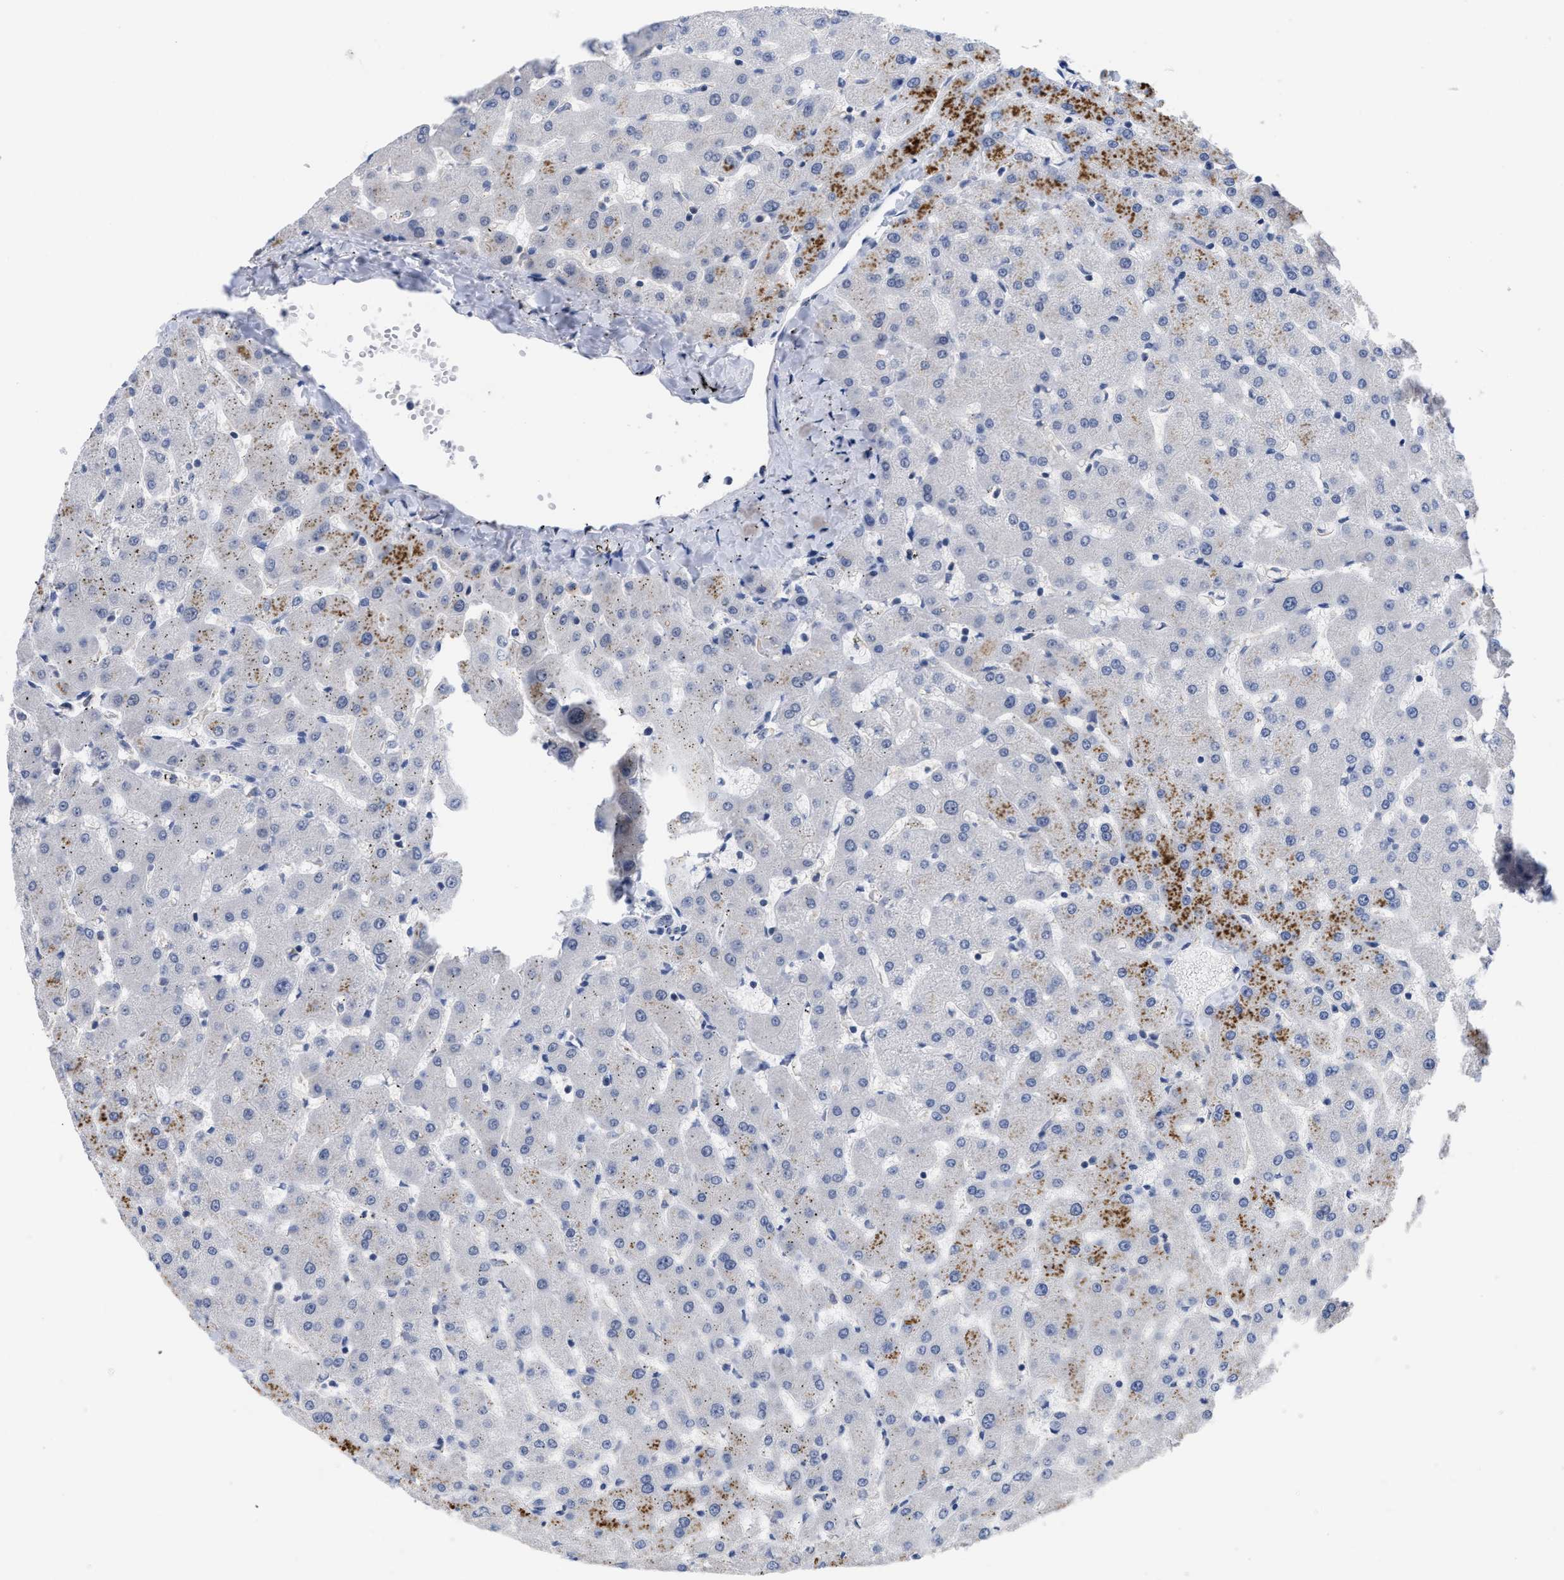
{"staining": {"intensity": "negative", "quantity": "none", "location": "none"}, "tissue": "liver", "cell_type": "Cholangiocytes", "image_type": "normal", "snomed": [{"axis": "morphology", "description": "Normal tissue, NOS"}, {"axis": "topography", "description": "Liver"}], "caption": "Immunohistochemical staining of normal human liver shows no significant staining in cholangiocytes.", "gene": "GGNBP2", "patient": {"sex": "female", "age": 63}}